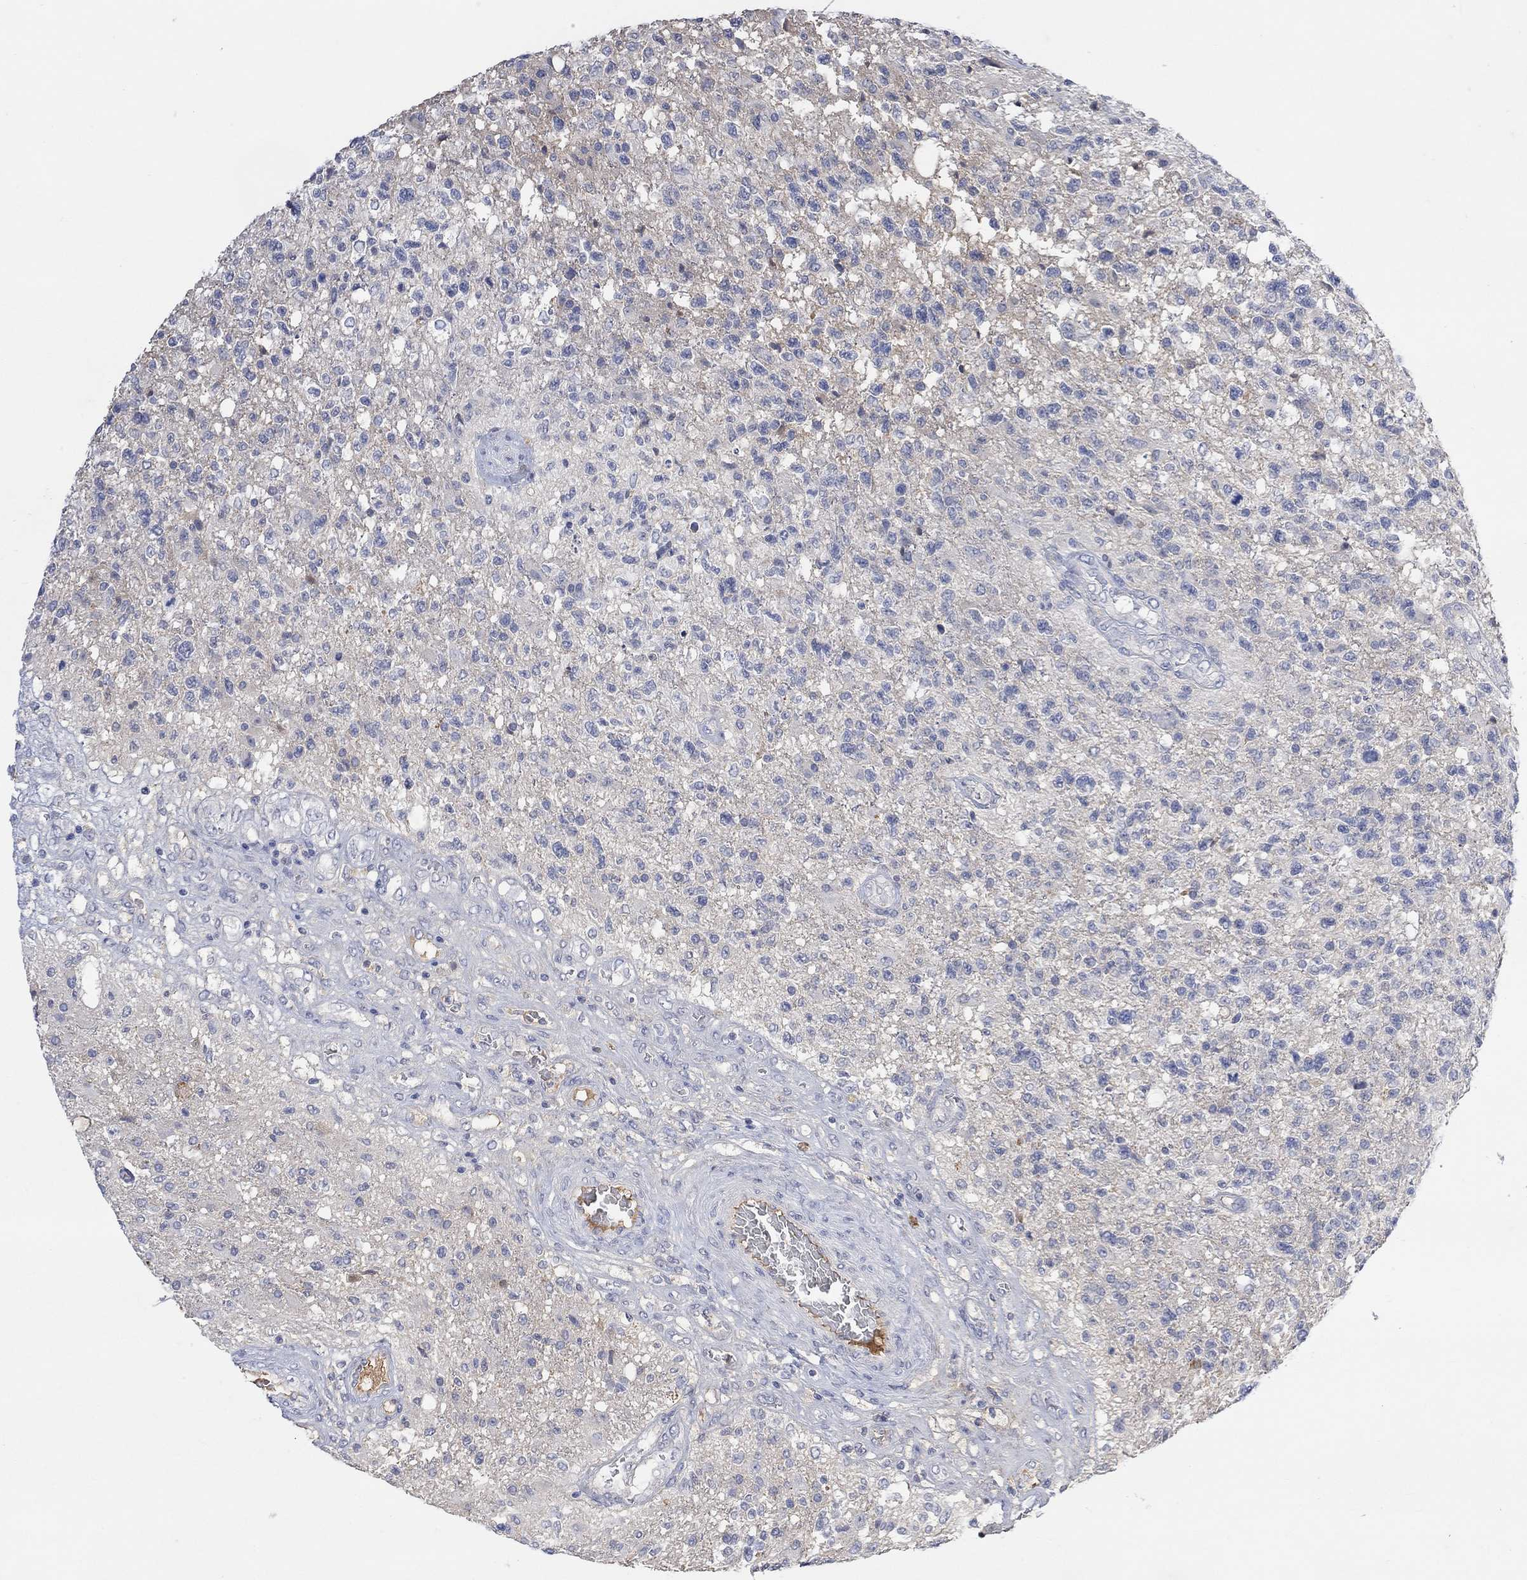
{"staining": {"intensity": "negative", "quantity": "none", "location": "none"}, "tissue": "glioma", "cell_type": "Tumor cells", "image_type": "cancer", "snomed": [{"axis": "morphology", "description": "Glioma, malignant, High grade"}, {"axis": "topography", "description": "Brain"}], "caption": "Immunohistochemistry micrograph of human malignant high-grade glioma stained for a protein (brown), which reveals no positivity in tumor cells. (Stains: DAB (3,3'-diaminobenzidine) immunohistochemistry (IHC) with hematoxylin counter stain, Microscopy: brightfield microscopy at high magnification).", "gene": "MSTN", "patient": {"sex": "male", "age": 56}}